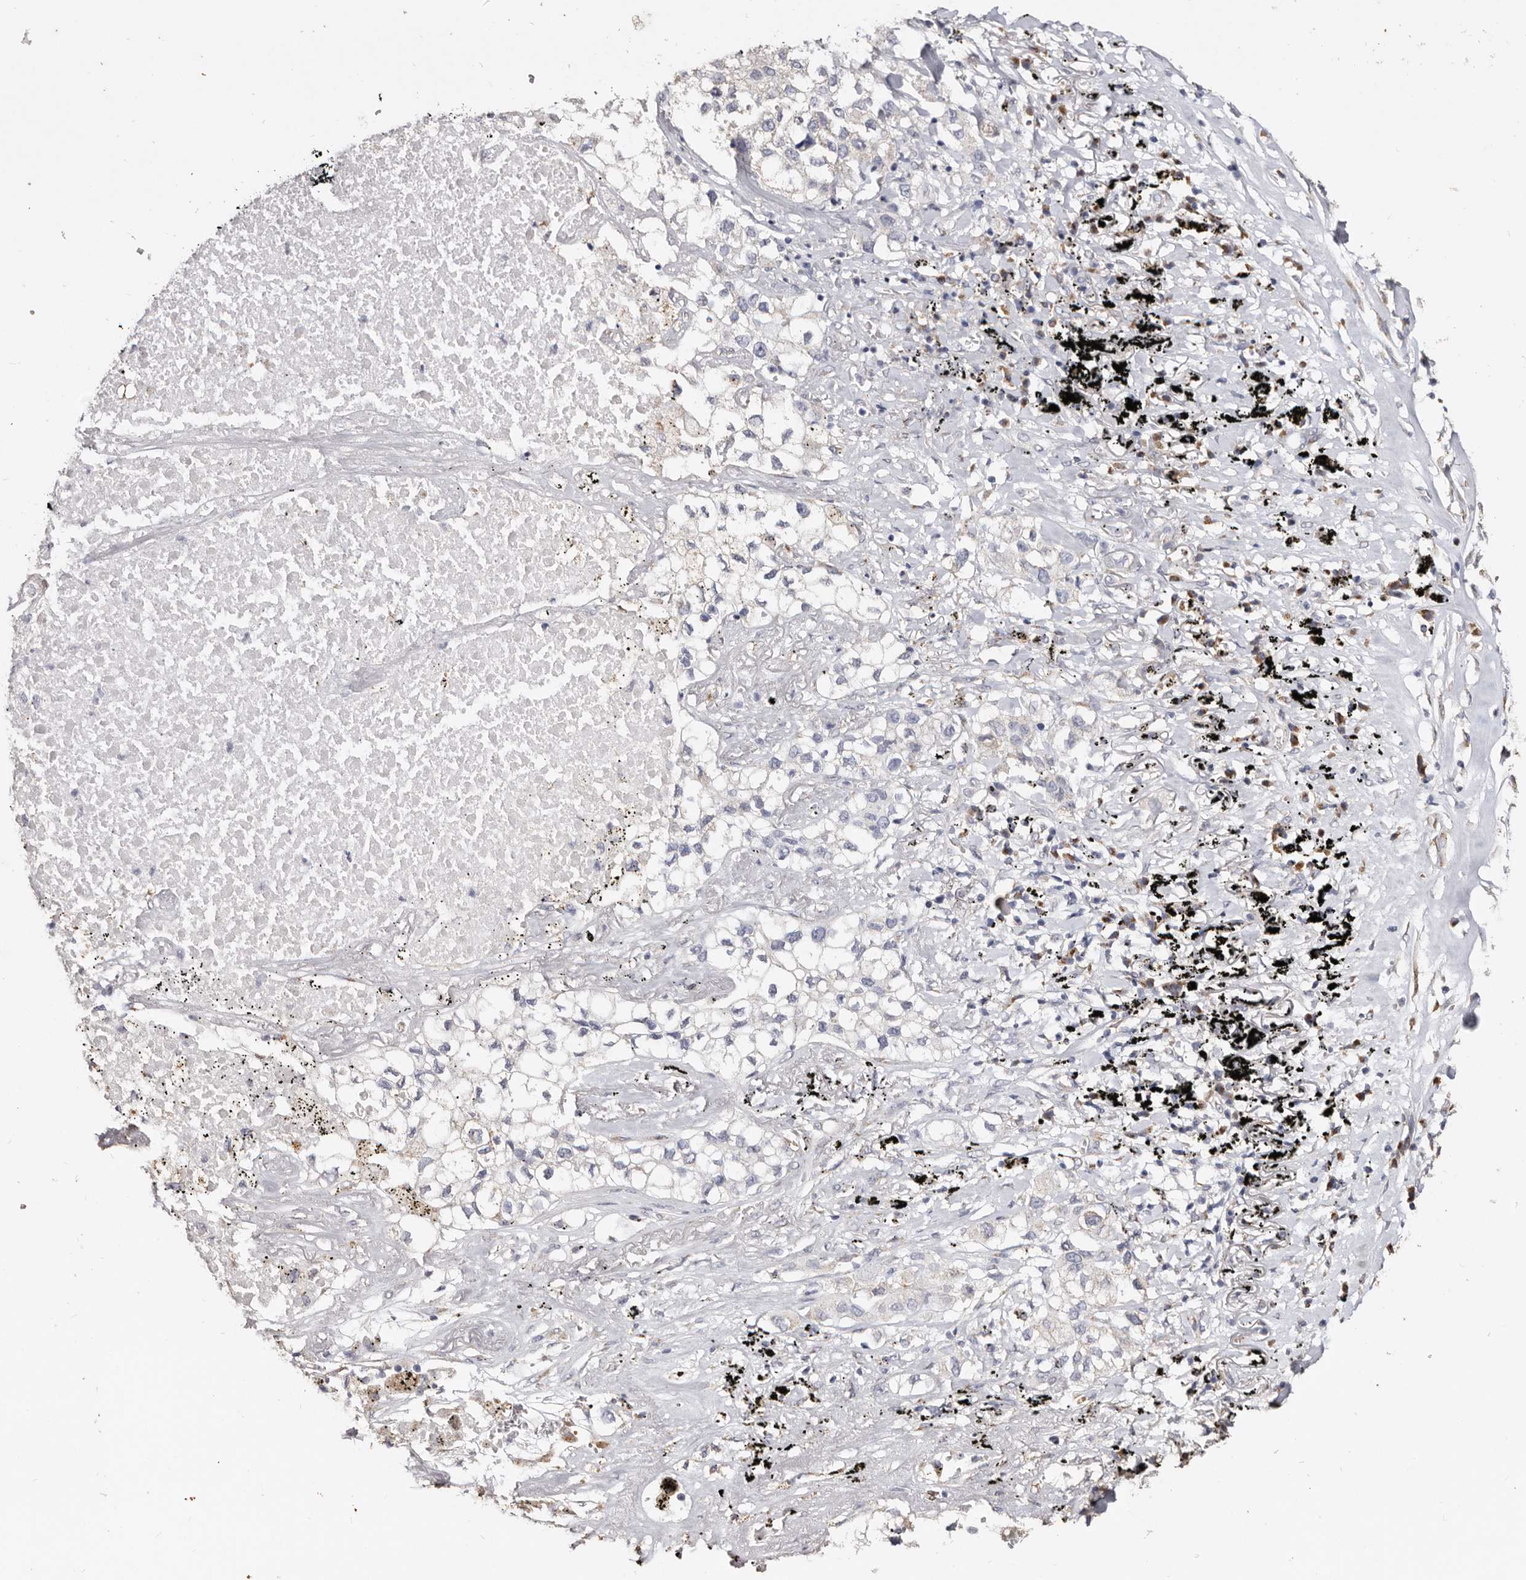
{"staining": {"intensity": "negative", "quantity": "none", "location": "none"}, "tissue": "lung cancer", "cell_type": "Tumor cells", "image_type": "cancer", "snomed": [{"axis": "morphology", "description": "Adenocarcinoma, NOS"}, {"axis": "topography", "description": "Lung"}], "caption": "Adenocarcinoma (lung) was stained to show a protein in brown. There is no significant expression in tumor cells. (DAB IHC, high magnification).", "gene": "LGALS7B", "patient": {"sex": "male", "age": 63}}